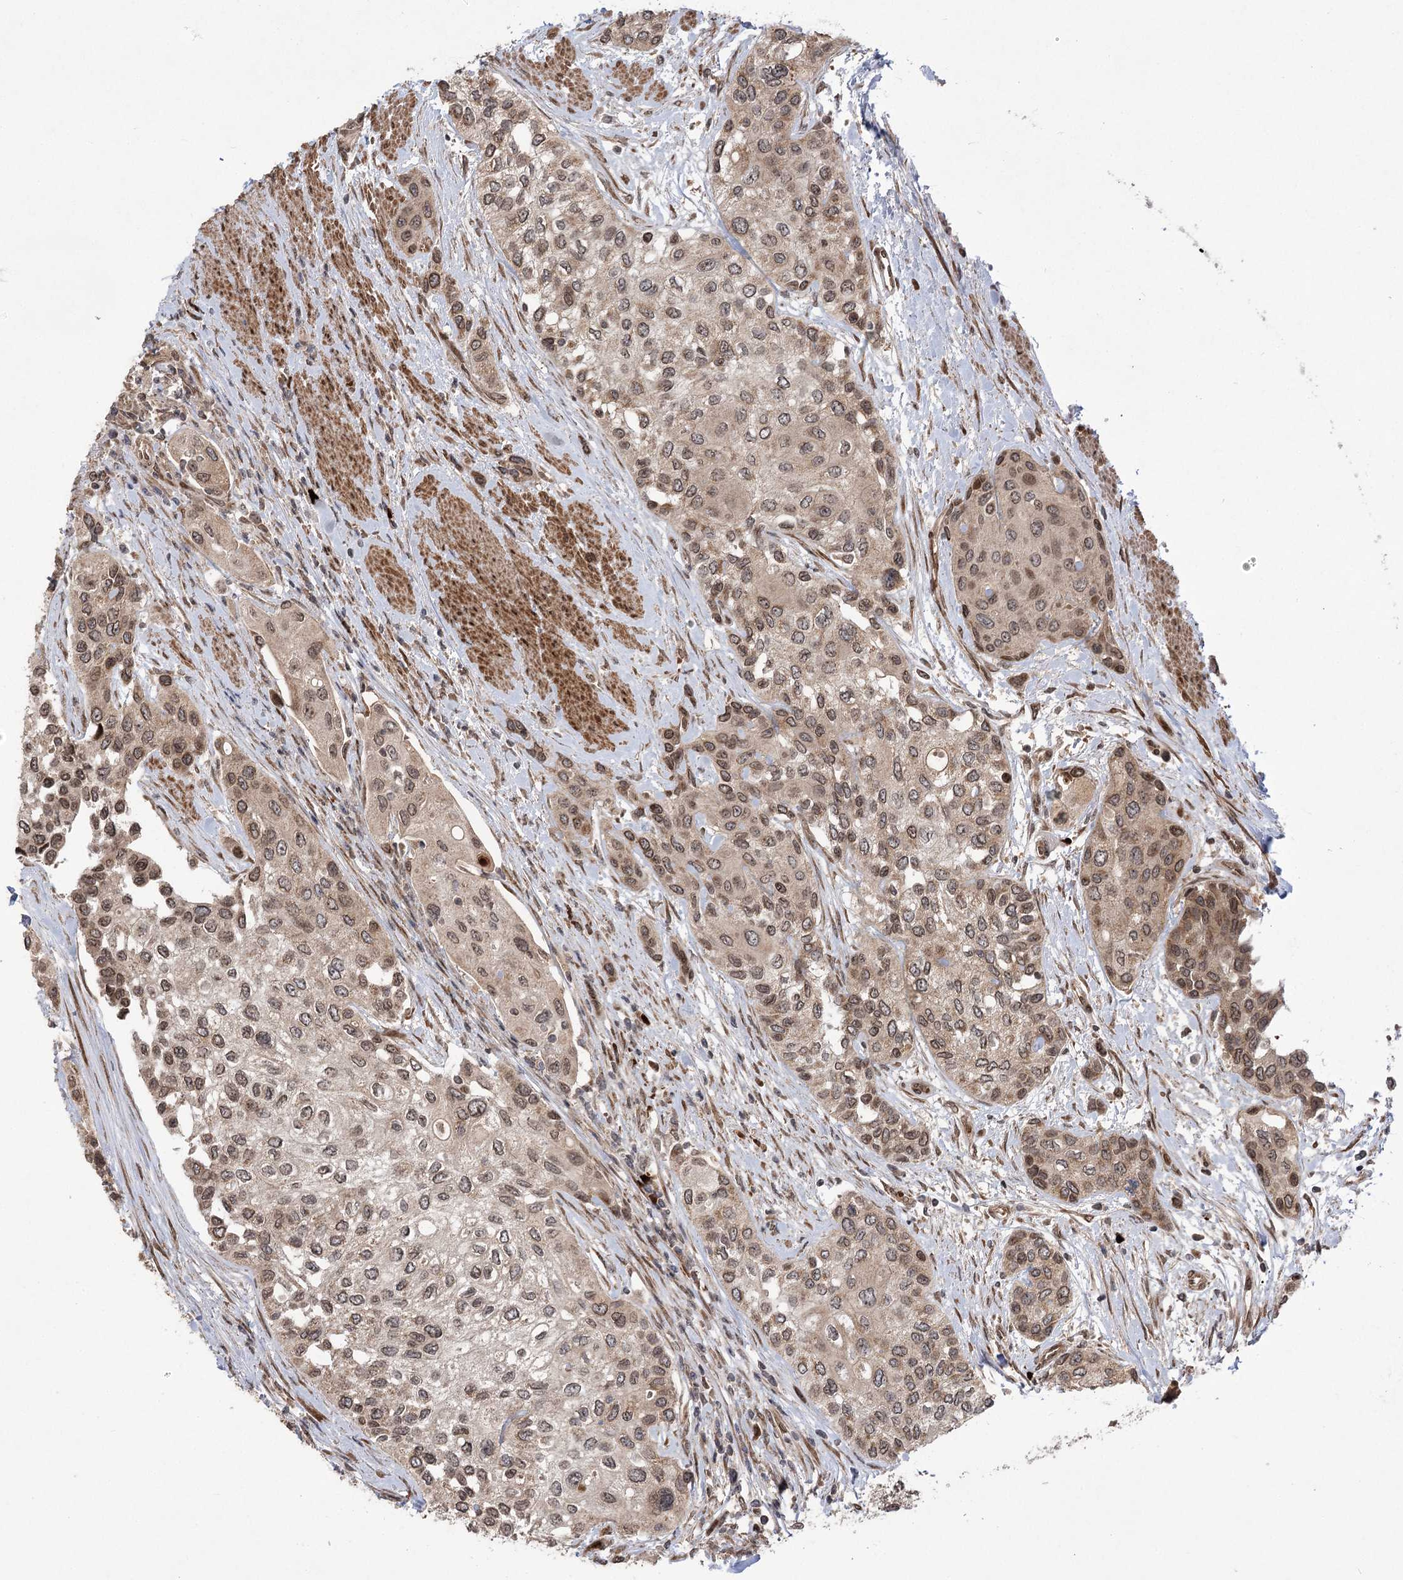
{"staining": {"intensity": "weak", "quantity": ">75%", "location": "nuclear"}, "tissue": "urothelial cancer", "cell_type": "Tumor cells", "image_type": "cancer", "snomed": [{"axis": "morphology", "description": "Normal tissue, NOS"}, {"axis": "morphology", "description": "Urothelial carcinoma, High grade"}, {"axis": "topography", "description": "Vascular tissue"}, {"axis": "topography", "description": "Urinary bladder"}], "caption": "Immunohistochemistry (IHC) histopathology image of urothelial cancer stained for a protein (brown), which displays low levels of weak nuclear expression in approximately >75% of tumor cells.", "gene": "TENM2", "patient": {"sex": "female", "age": 56}}